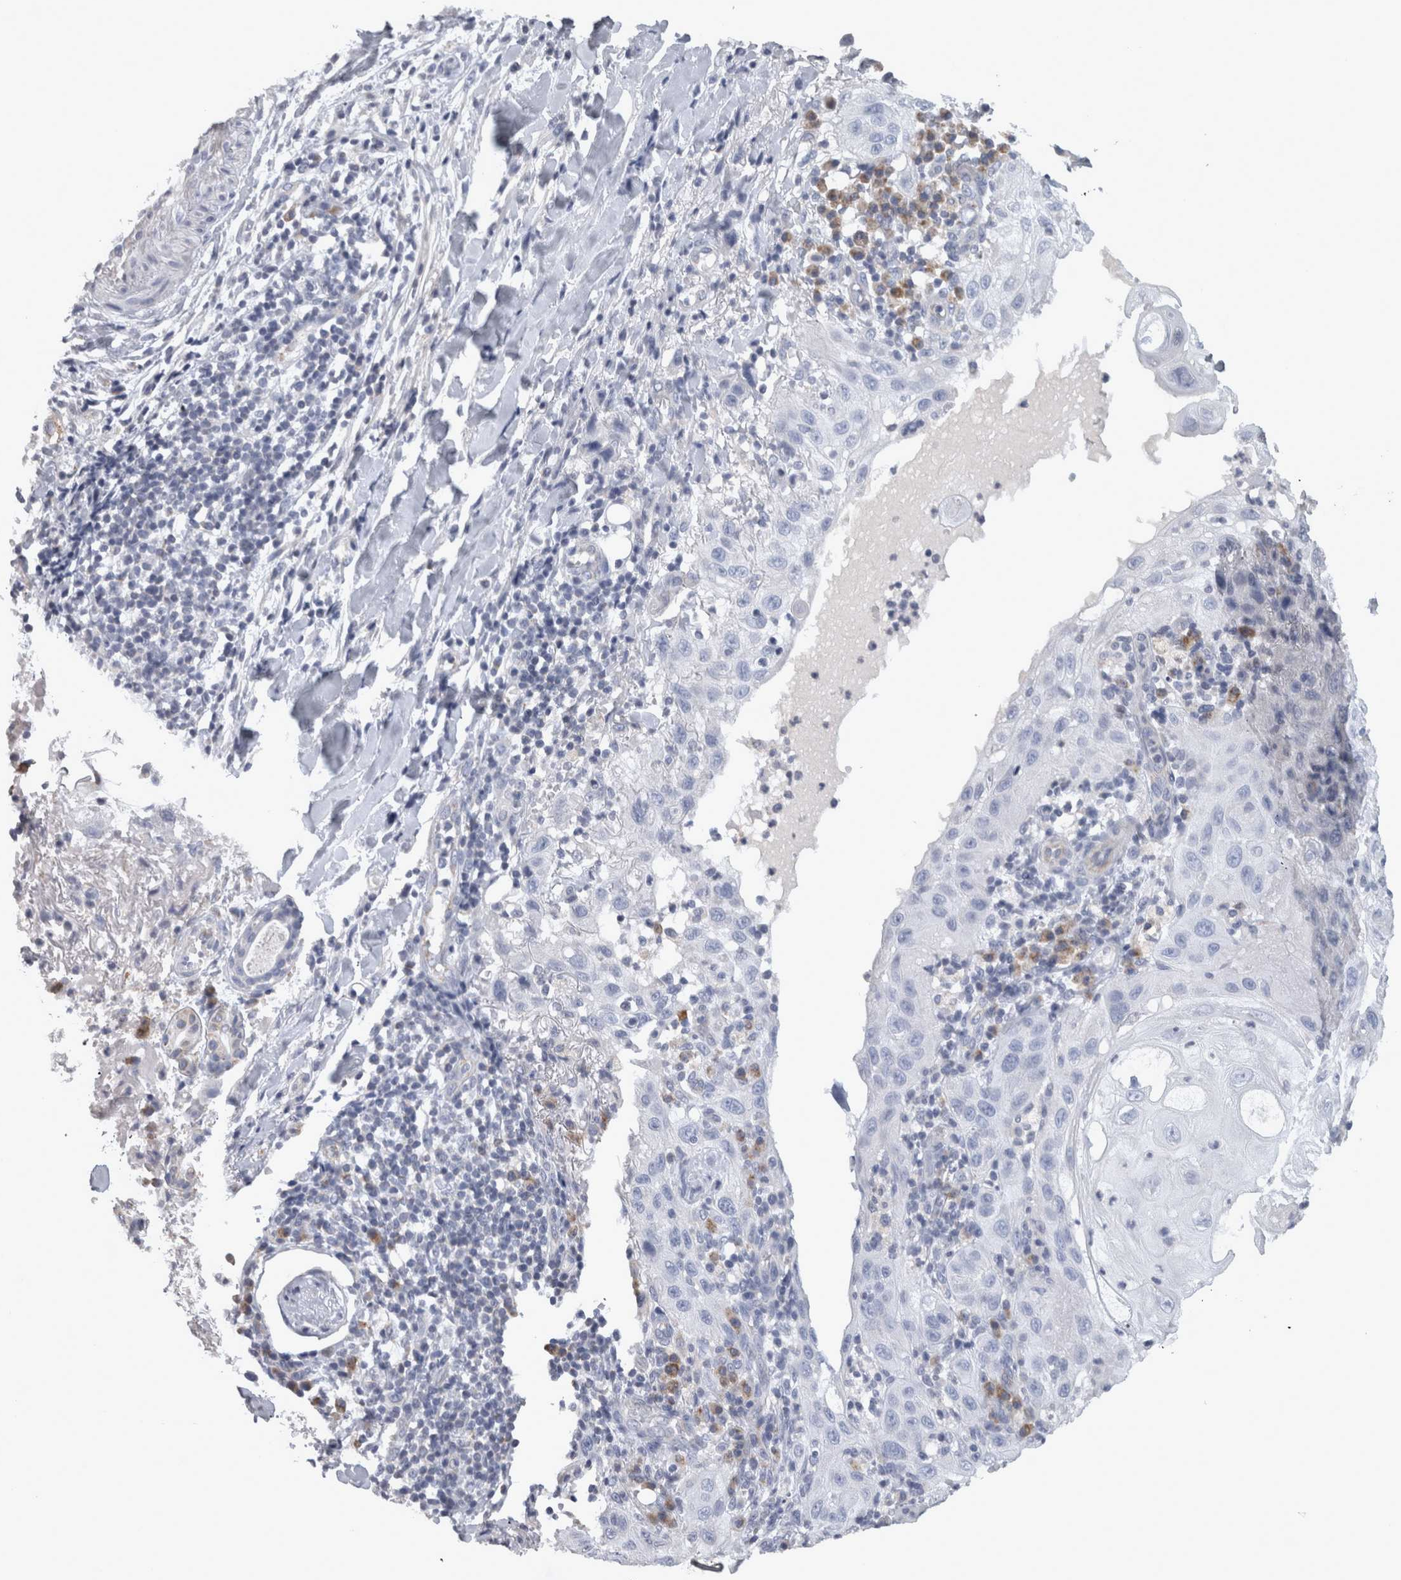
{"staining": {"intensity": "negative", "quantity": "none", "location": "none"}, "tissue": "skin cancer", "cell_type": "Tumor cells", "image_type": "cancer", "snomed": [{"axis": "morphology", "description": "Normal tissue, NOS"}, {"axis": "morphology", "description": "Squamous cell carcinoma, NOS"}, {"axis": "topography", "description": "Skin"}], "caption": "Micrograph shows no protein staining in tumor cells of squamous cell carcinoma (skin) tissue.", "gene": "TCAP", "patient": {"sex": "female", "age": 96}}